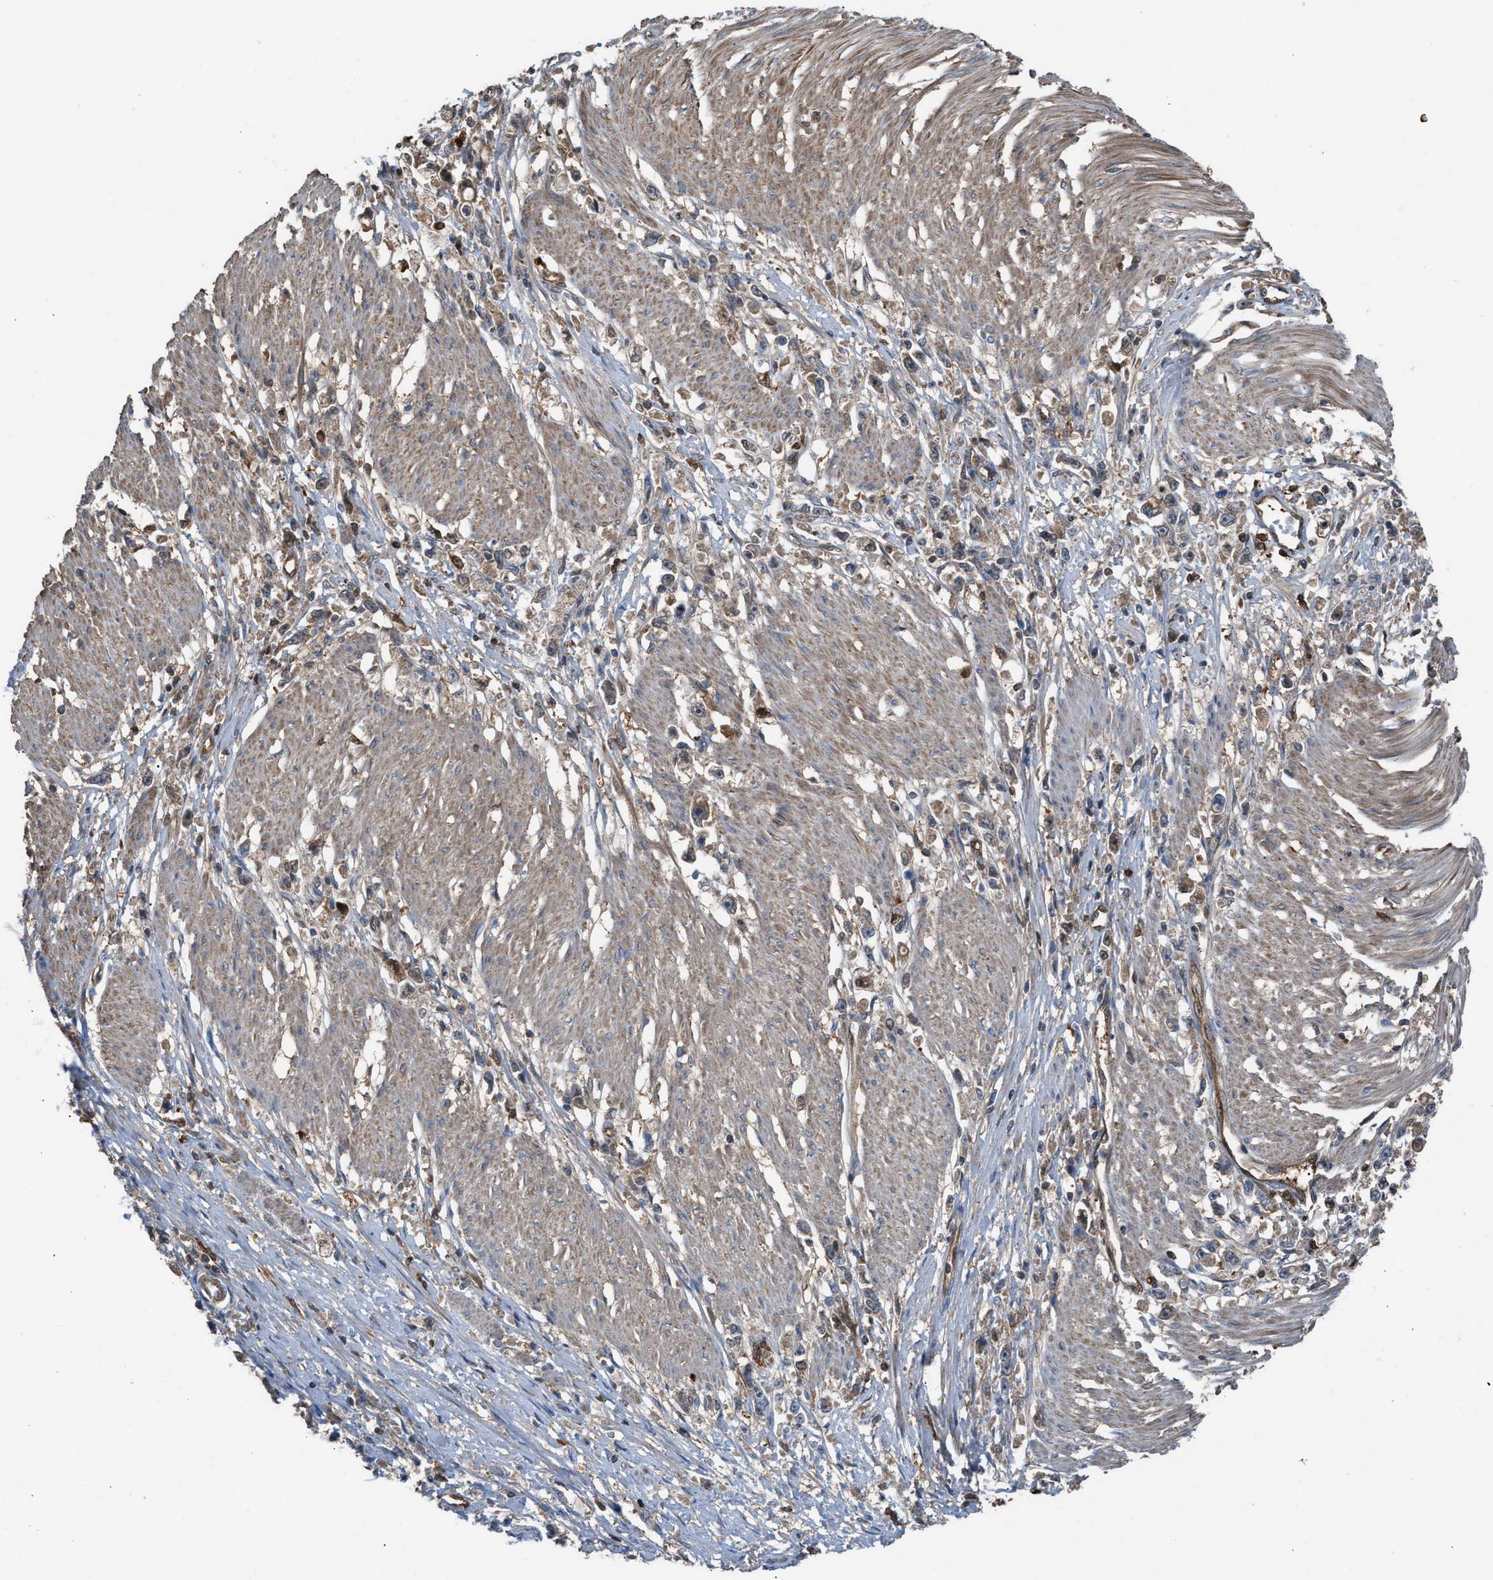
{"staining": {"intensity": "weak", "quantity": "25%-75%", "location": "cytoplasmic/membranous"}, "tissue": "stomach cancer", "cell_type": "Tumor cells", "image_type": "cancer", "snomed": [{"axis": "morphology", "description": "Adenocarcinoma, NOS"}, {"axis": "topography", "description": "Stomach"}], "caption": "Adenocarcinoma (stomach) tissue demonstrates weak cytoplasmic/membranous expression in about 25%-75% of tumor cells, visualized by immunohistochemistry. (brown staining indicates protein expression, while blue staining denotes nuclei).", "gene": "TPK1", "patient": {"sex": "female", "age": 59}}